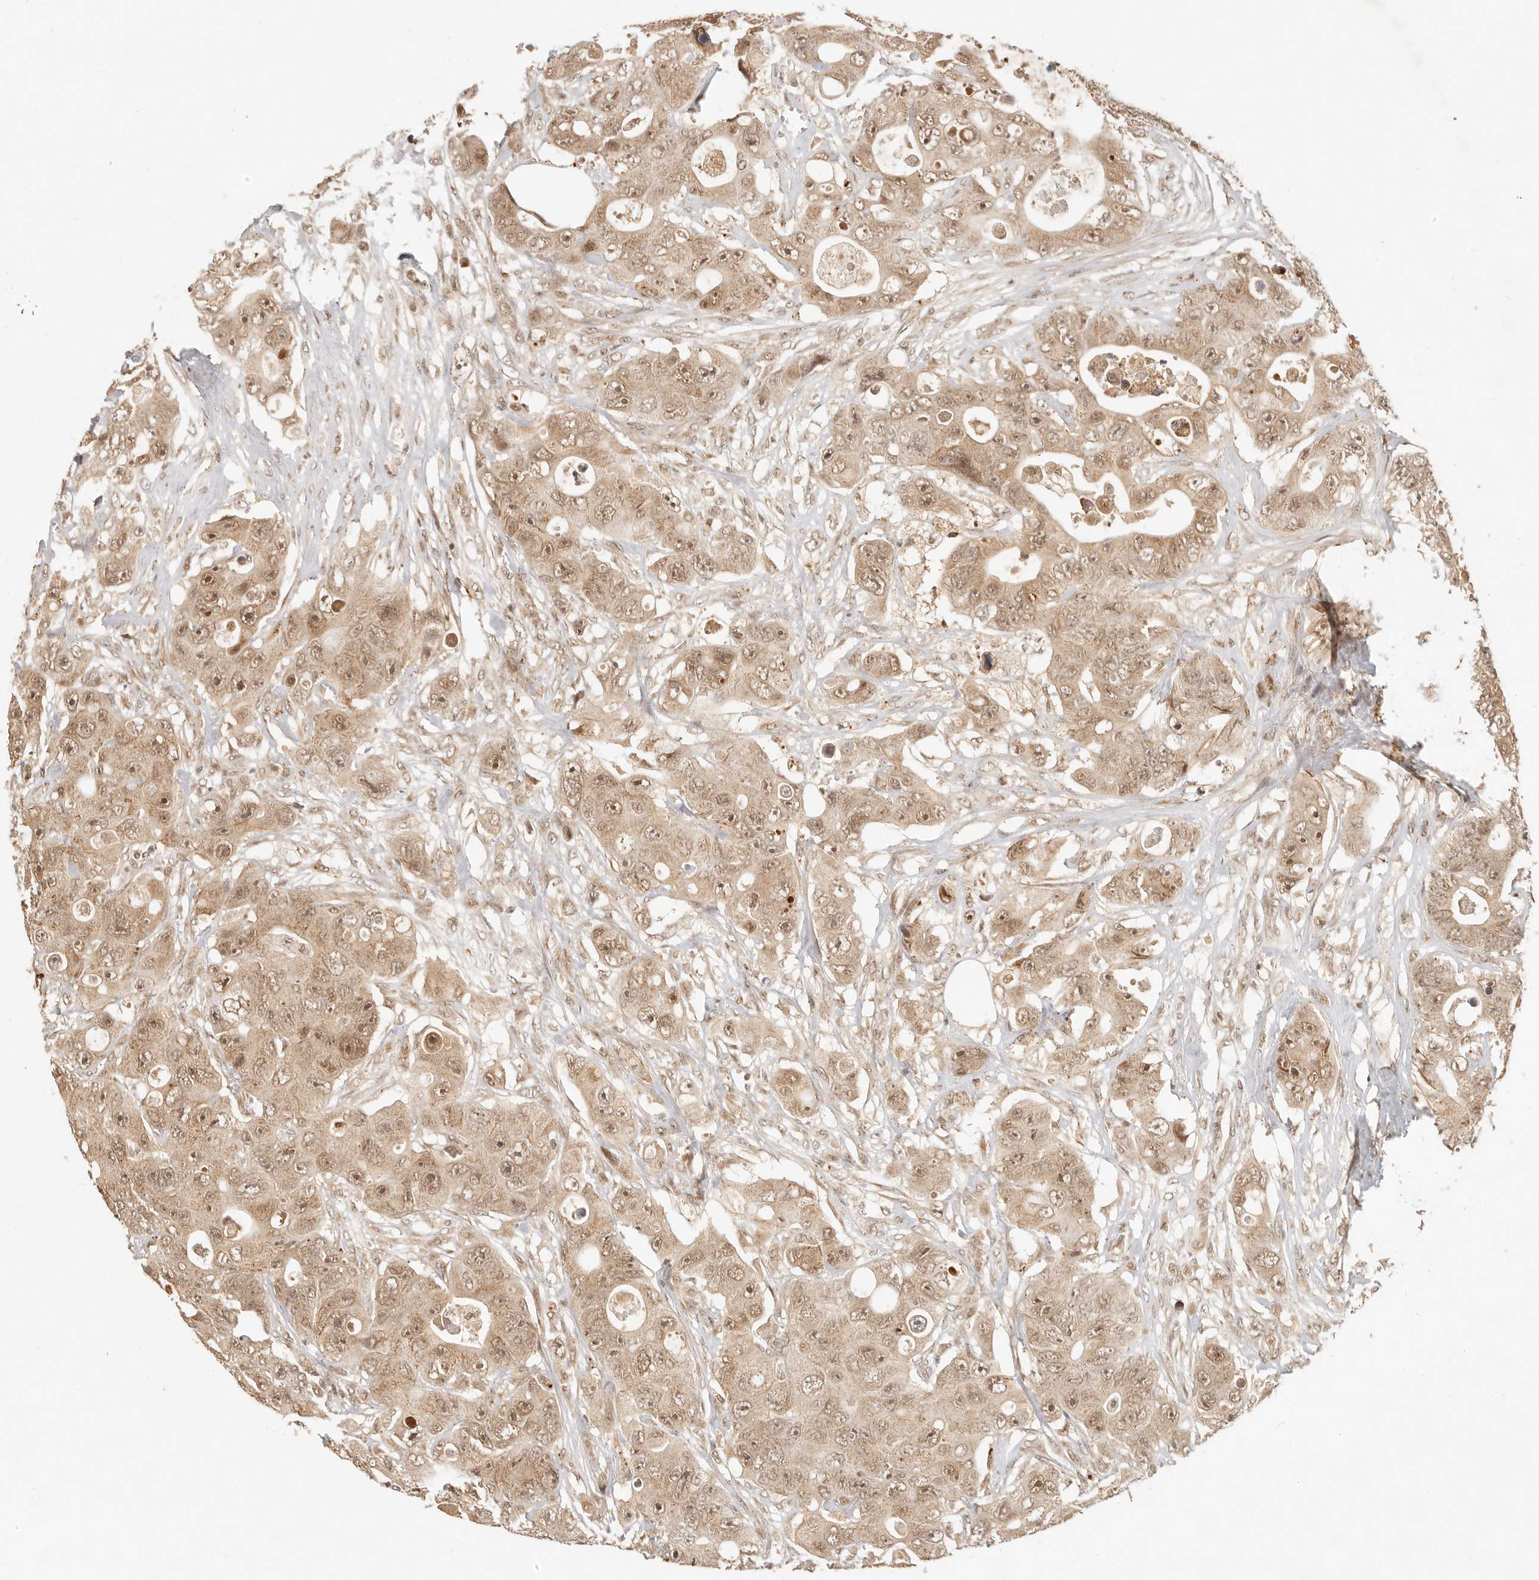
{"staining": {"intensity": "moderate", "quantity": ">75%", "location": "cytoplasmic/membranous,nuclear"}, "tissue": "colorectal cancer", "cell_type": "Tumor cells", "image_type": "cancer", "snomed": [{"axis": "morphology", "description": "Adenocarcinoma, NOS"}, {"axis": "topography", "description": "Colon"}], "caption": "Immunohistochemical staining of adenocarcinoma (colorectal) reveals medium levels of moderate cytoplasmic/membranous and nuclear protein positivity in approximately >75% of tumor cells.", "gene": "INTS11", "patient": {"sex": "female", "age": 46}}